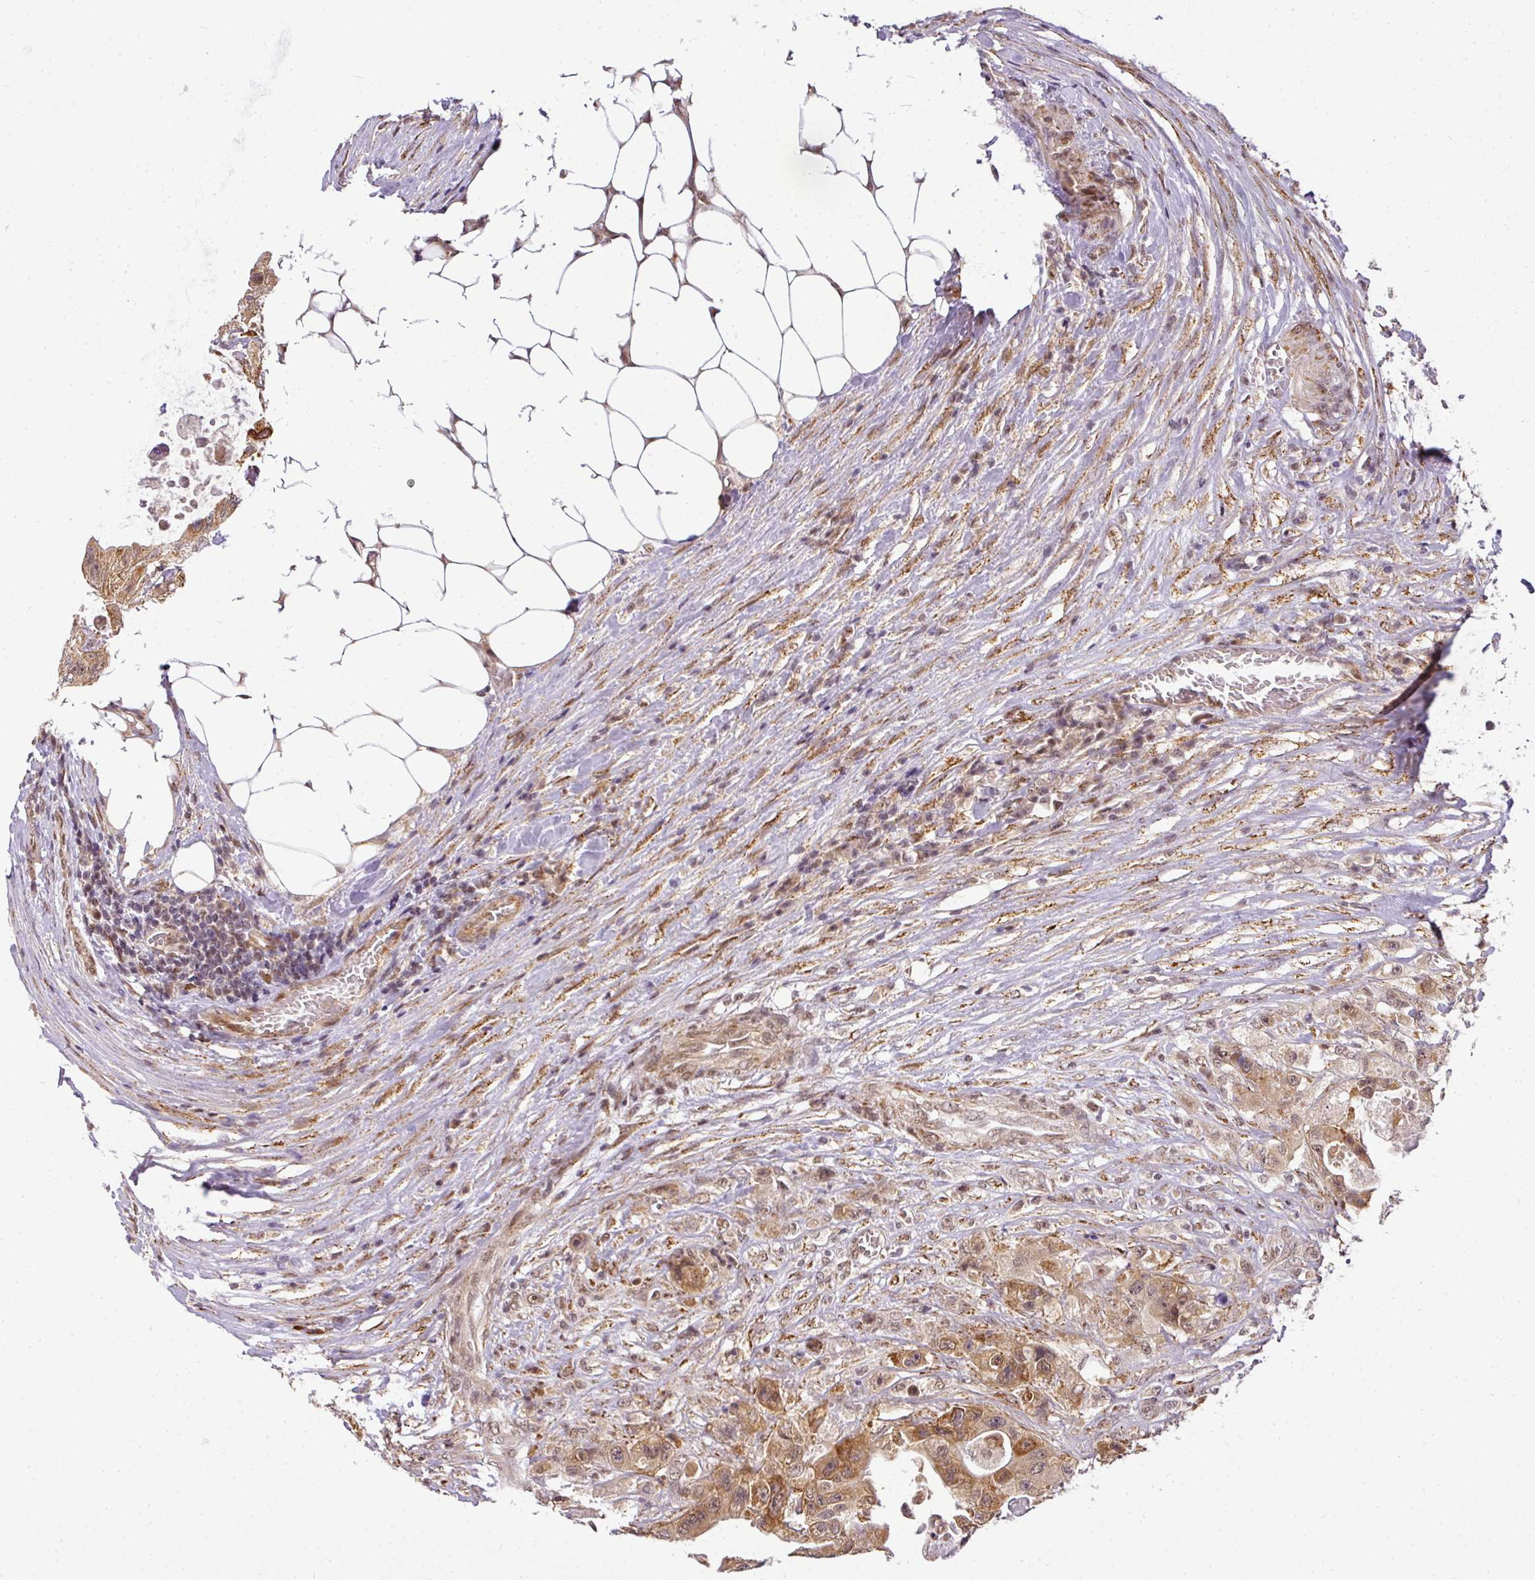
{"staining": {"intensity": "moderate", "quantity": ">75%", "location": "cytoplasmic/membranous,nuclear"}, "tissue": "colorectal cancer", "cell_type": "Tumor cells", "image_type": "cancer", "snomed": [{"axis": "morphology", "description": "Adenocarcinoma, NOS"}, {"axis": "topography", "description": "Colon"}], "caption": "Immunohistochemical staining of human colorectal adenocarcinoma displays medium levels of moderate cytoplasmic/membranous and nuclear protein expression in approximately >75% of tumor cells.", "gene": "C1orf226", "patient": {"sex": "female", "age": 46}}